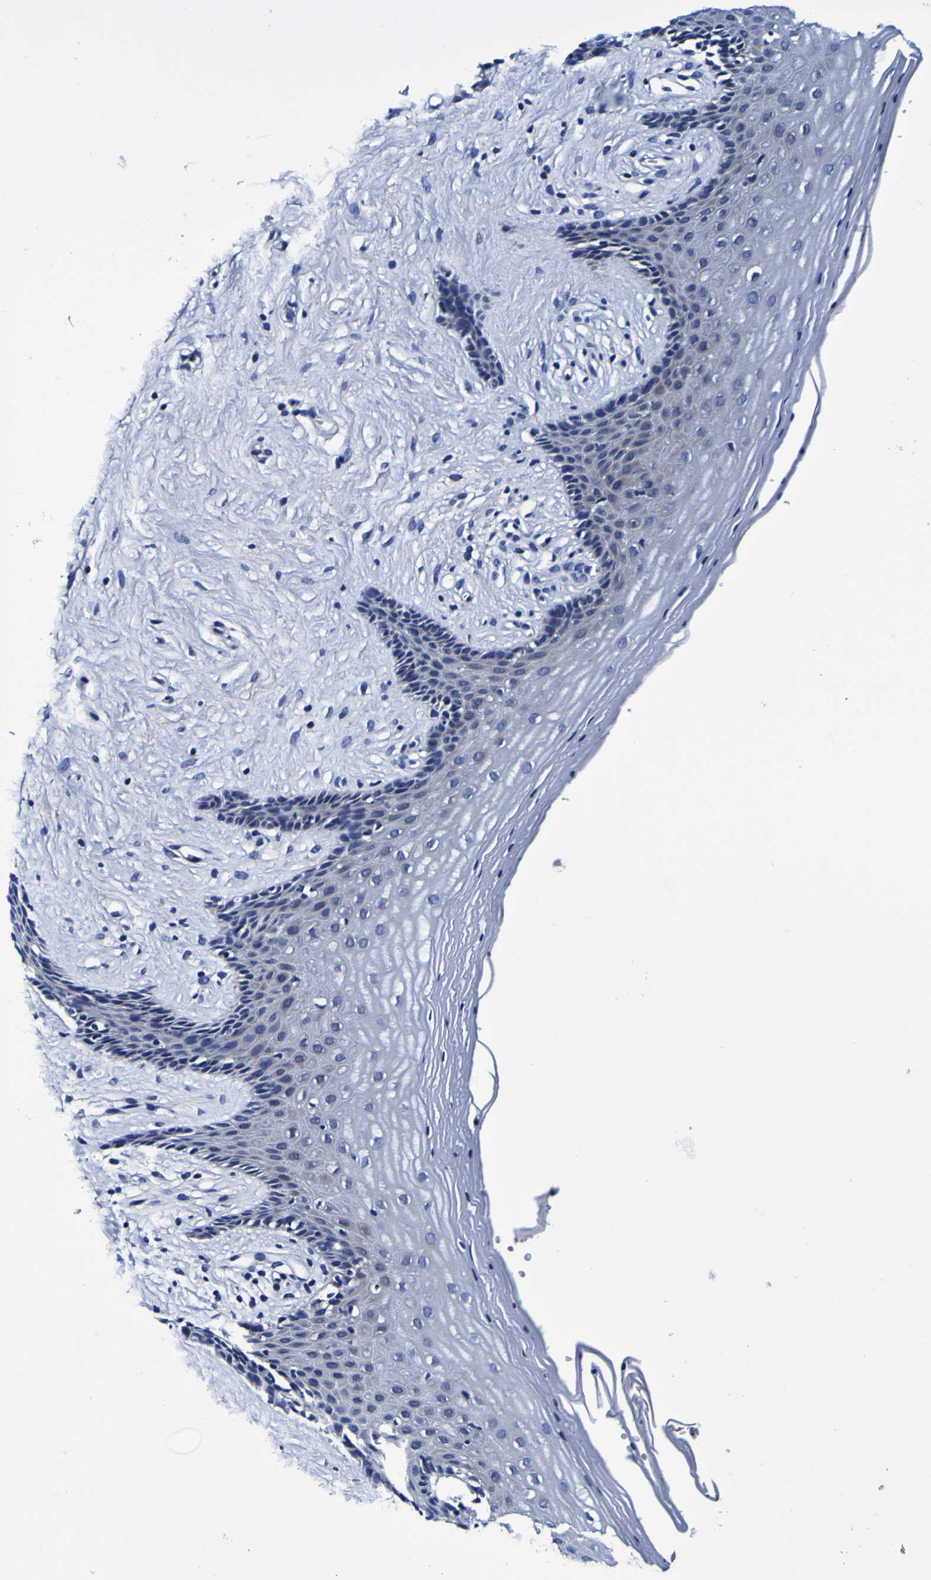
{"staining": {"intensity": "negative", "quantity": "none", "location": "none"}, "tissue": "vagina", "cell_type": "Squamous epithelial cells", "image_type": "normal", "snomed": [{"axis": "morphology", "description": "Normal tissue, NOS"}, {"axis": "topography", "description": "Vagina"}], "caption": "IHC micrograph of benign vagina: human vagina stained with DAB exhibits no significant protein positivity in squamous epithelial cells. Brightfield microscopy of immunohistochemistry stained with DAB (brown) and hematoxylin (blue), captured at high magnification.", "gene": "PDLIM4", "patient": {"sex": "female", "age": 44}}